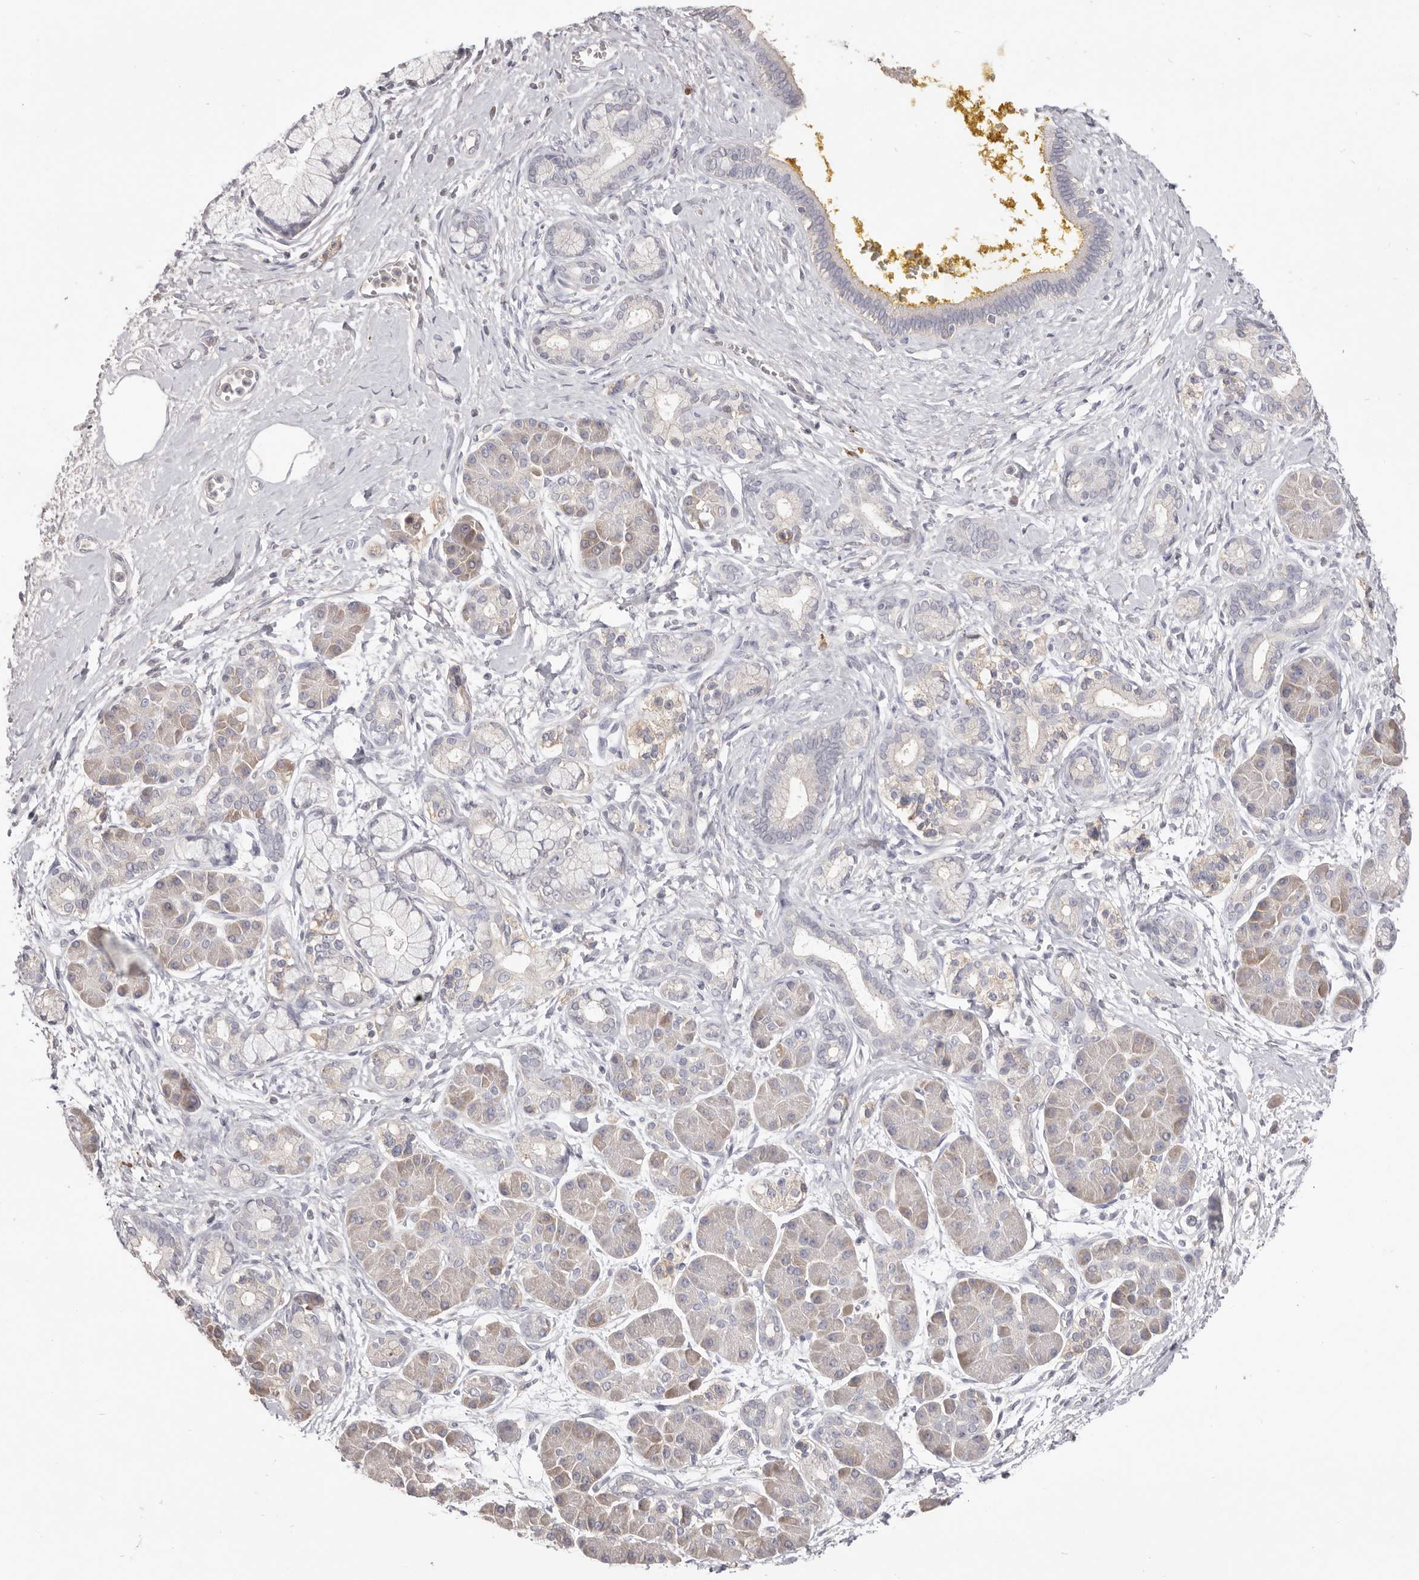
{"staining": {"intensity": "negative", "quantity": "none", "location": "none"}, "tissue": "pancreatic cancer", "cell_type": "Tumor cells", "image_type": "cancer", "snomed": [{"axis": "morphology", "description": "Adenocarcinoma, NOS"}, {"axis": "topography", "description": "Pancreas"}], "caption": "High power microscopy micrograph of an IHC micrograph of pancreatic adenocarcinoma, revealing no significant staining in tumor cells.", "gene": "HCAR2", "patient": {"sex": "male", "age": 58}}